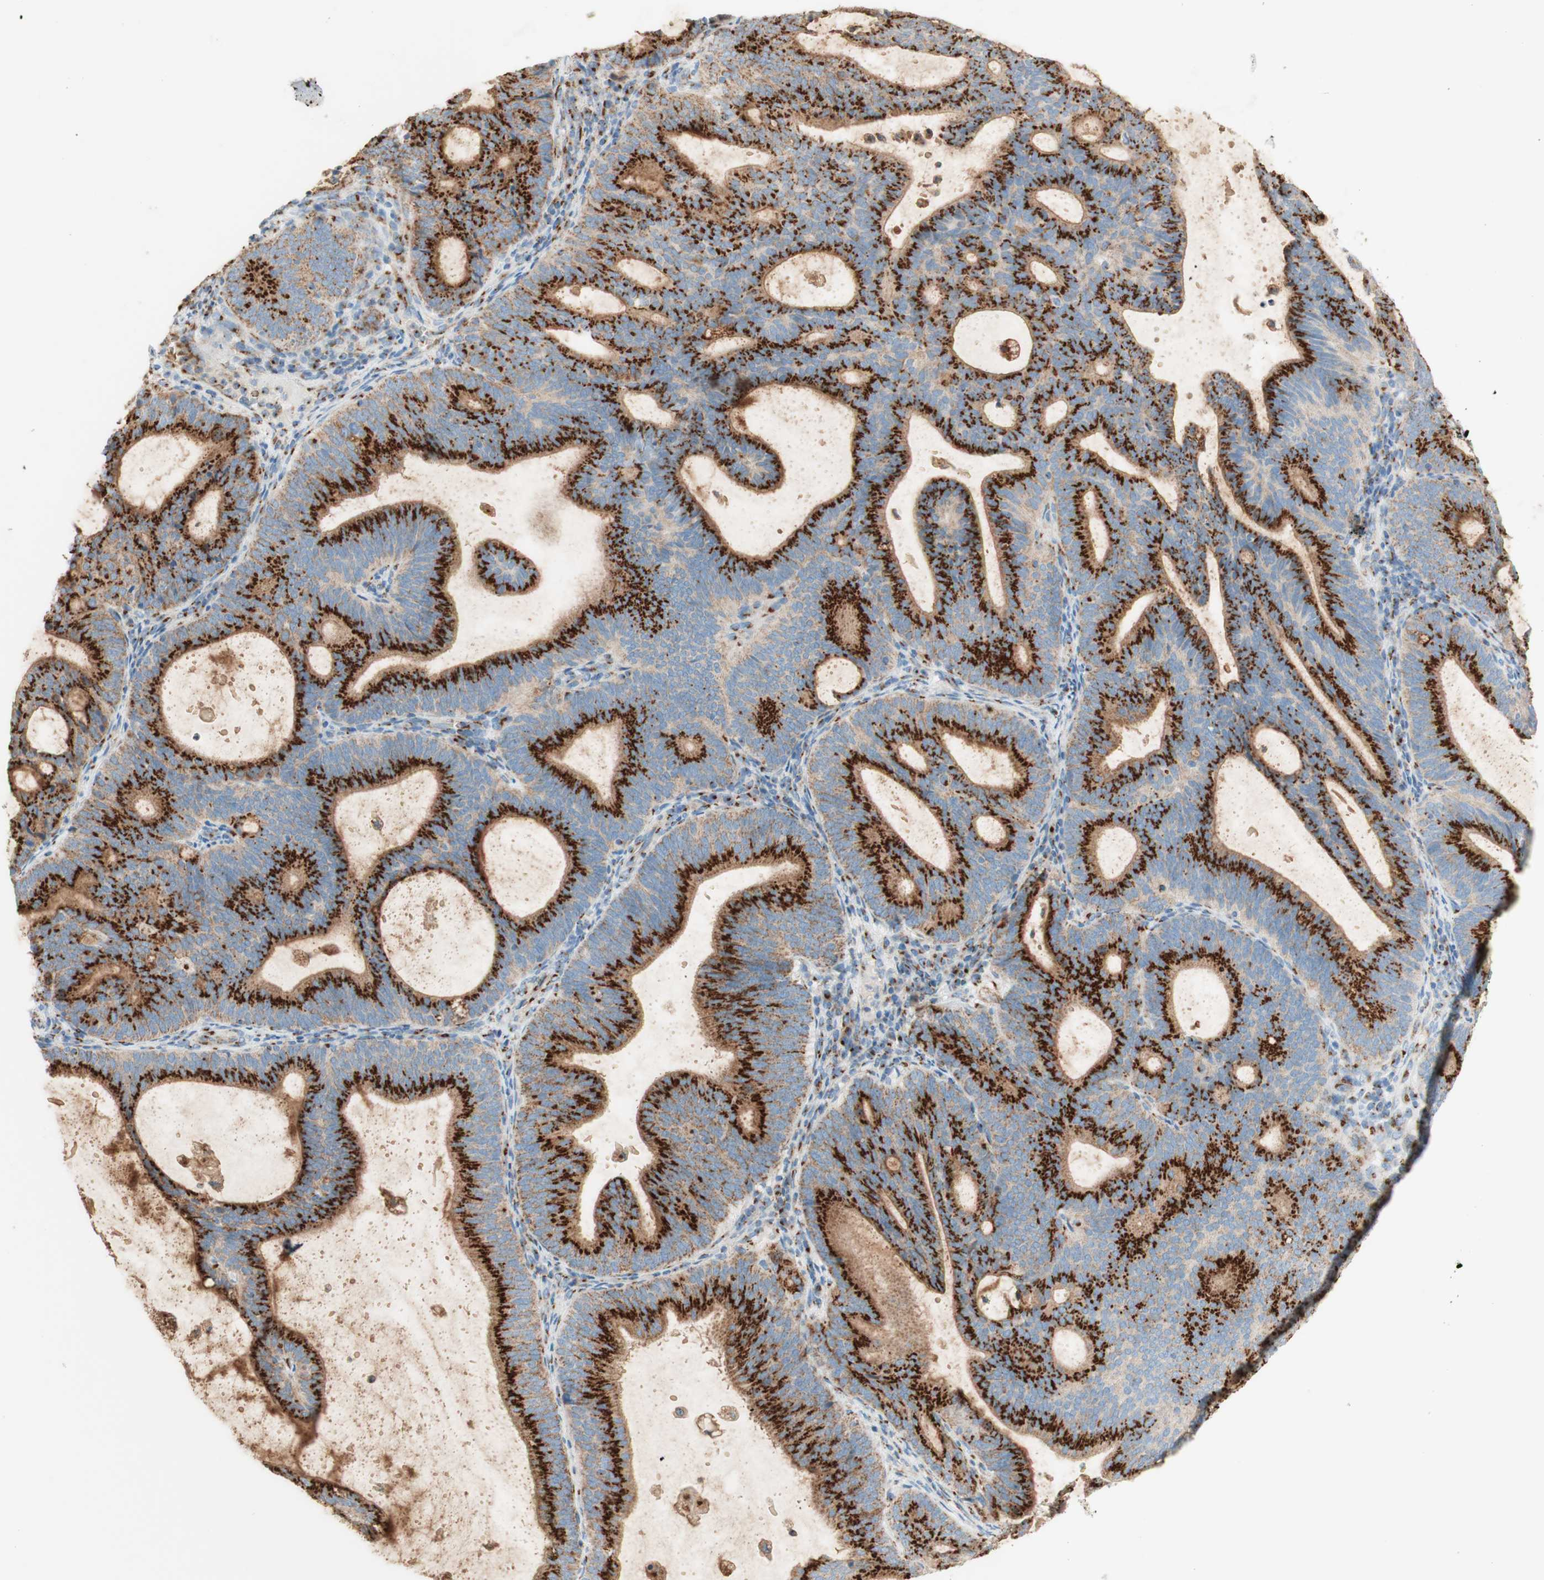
{"staining": {"intensity": "strong", "quantity": ">75%", "location": "cytoplasmic/membranous"}, "tissue": "endometrial cancer", "cell_type": "Tumor cells", "image_type": "cancer", "snomed": [{"axis": "morphology", "description": "Adenocarcinoma, NOS"}, {"axis": "topography", "description": "Uterus"}], "caption": "DAB (3,3'-diaminobenzidine) immunohistochemical staining of endometrial cancer (adenocarcinoma) exhibits strong cytoplasmic/membranous protein positivity in approximately >75% of tumor cells.", "gene": "GOLGB1", "patient": {"sex": "female", "age": 83}}